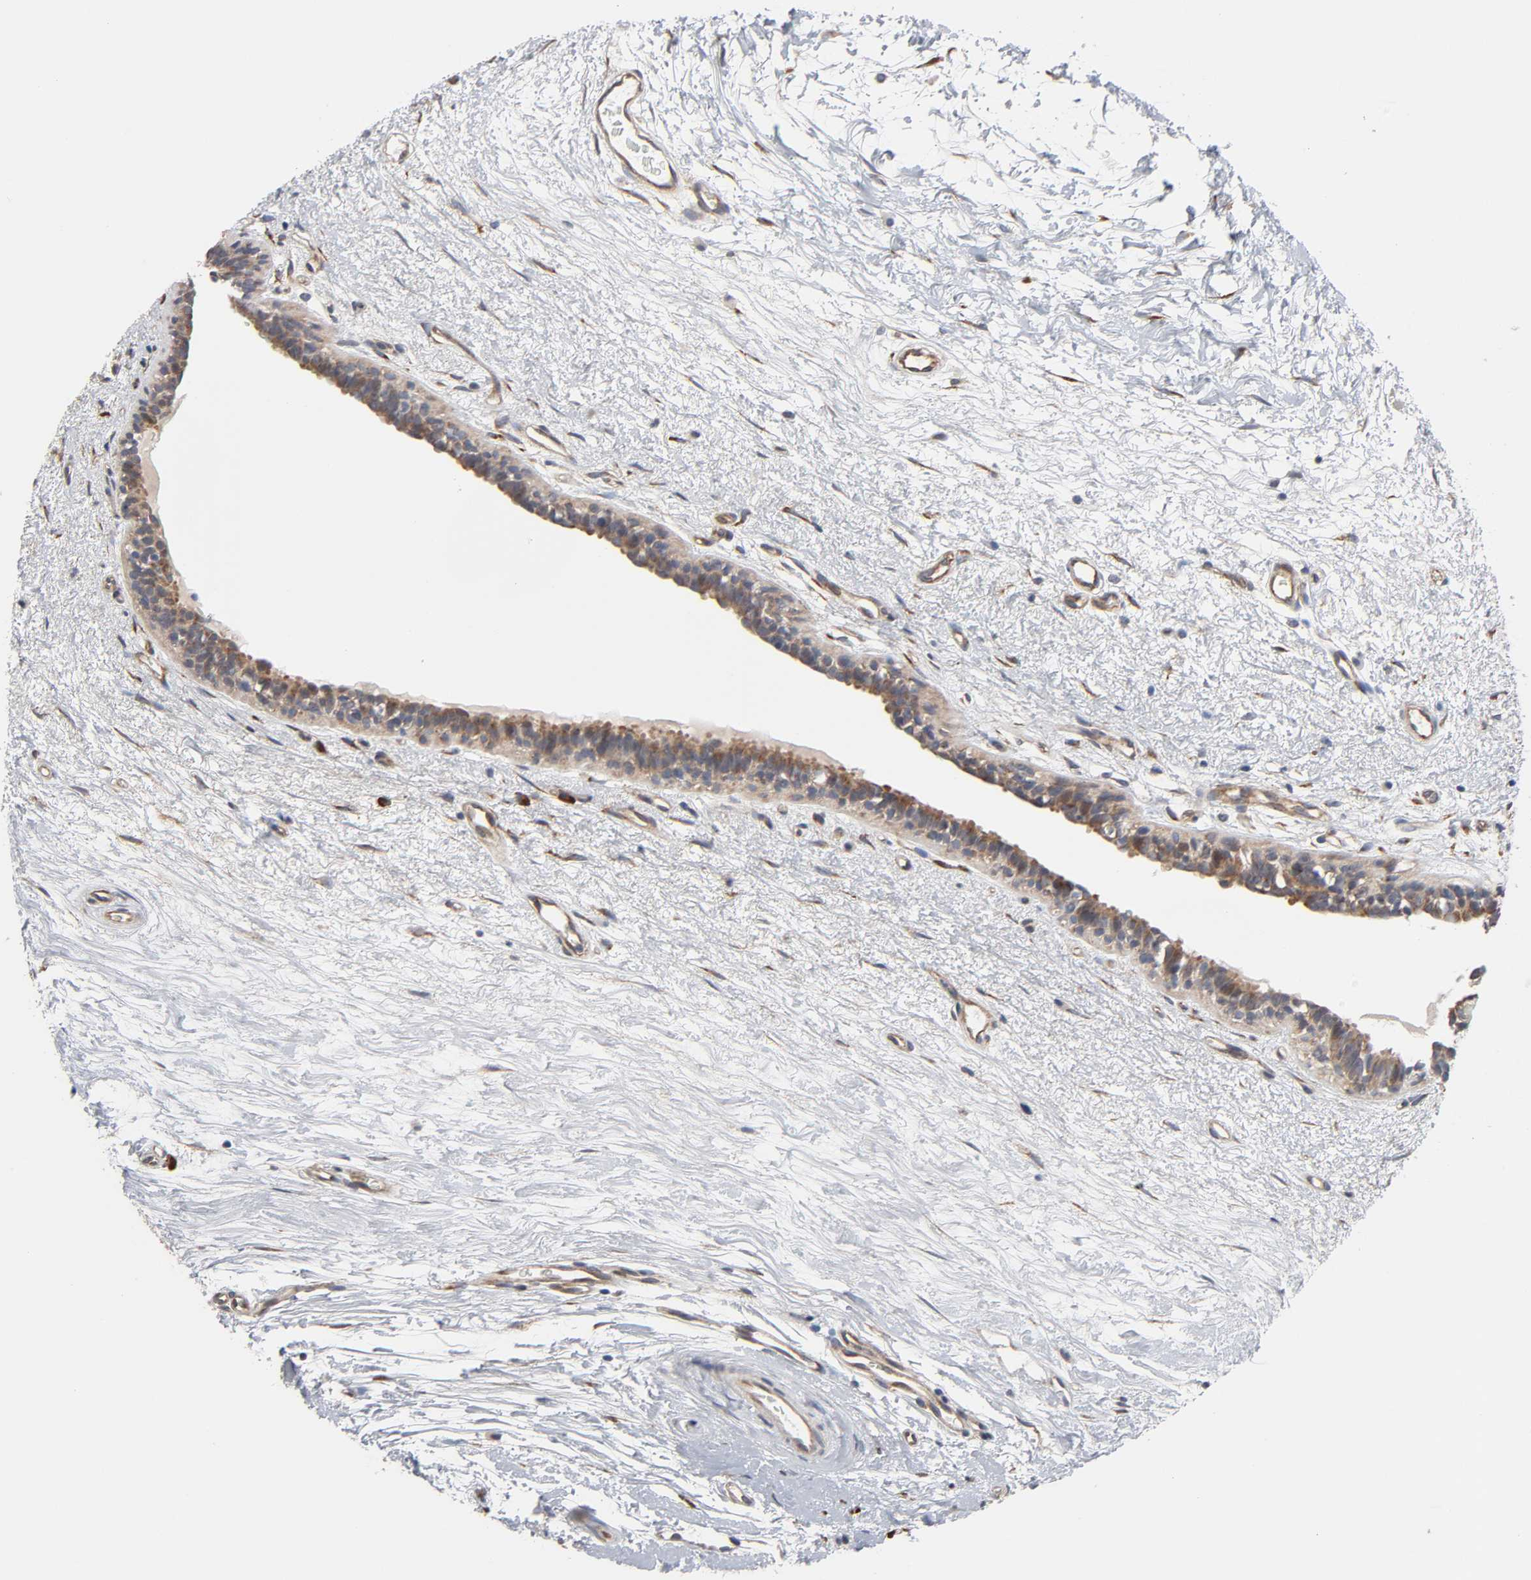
{"staining": {"intensity": "weak", "quantity": ">75%", "location": "cytoplasmic/membranous"}, "tissue": "breast cancer", "cell_type": "Tumor cells", "image_type": "cancer", "snomed": [{"axis": "morphology", "description": "Duct carcinoma"}, {"axis": "topography", "description": "Breast"}], "caption": "A high-resolution image shows immunohistochemistry (IHC) staining of intraductal carcinoma (breast), which displays weak cytoplasmic/membranous staining in approximately >75% of tumor cells. The protein is shown in brown color, while the nuclei are stained blue.", "gene": "HDLBP", "patient": {"sex": "female", "age": 40}}